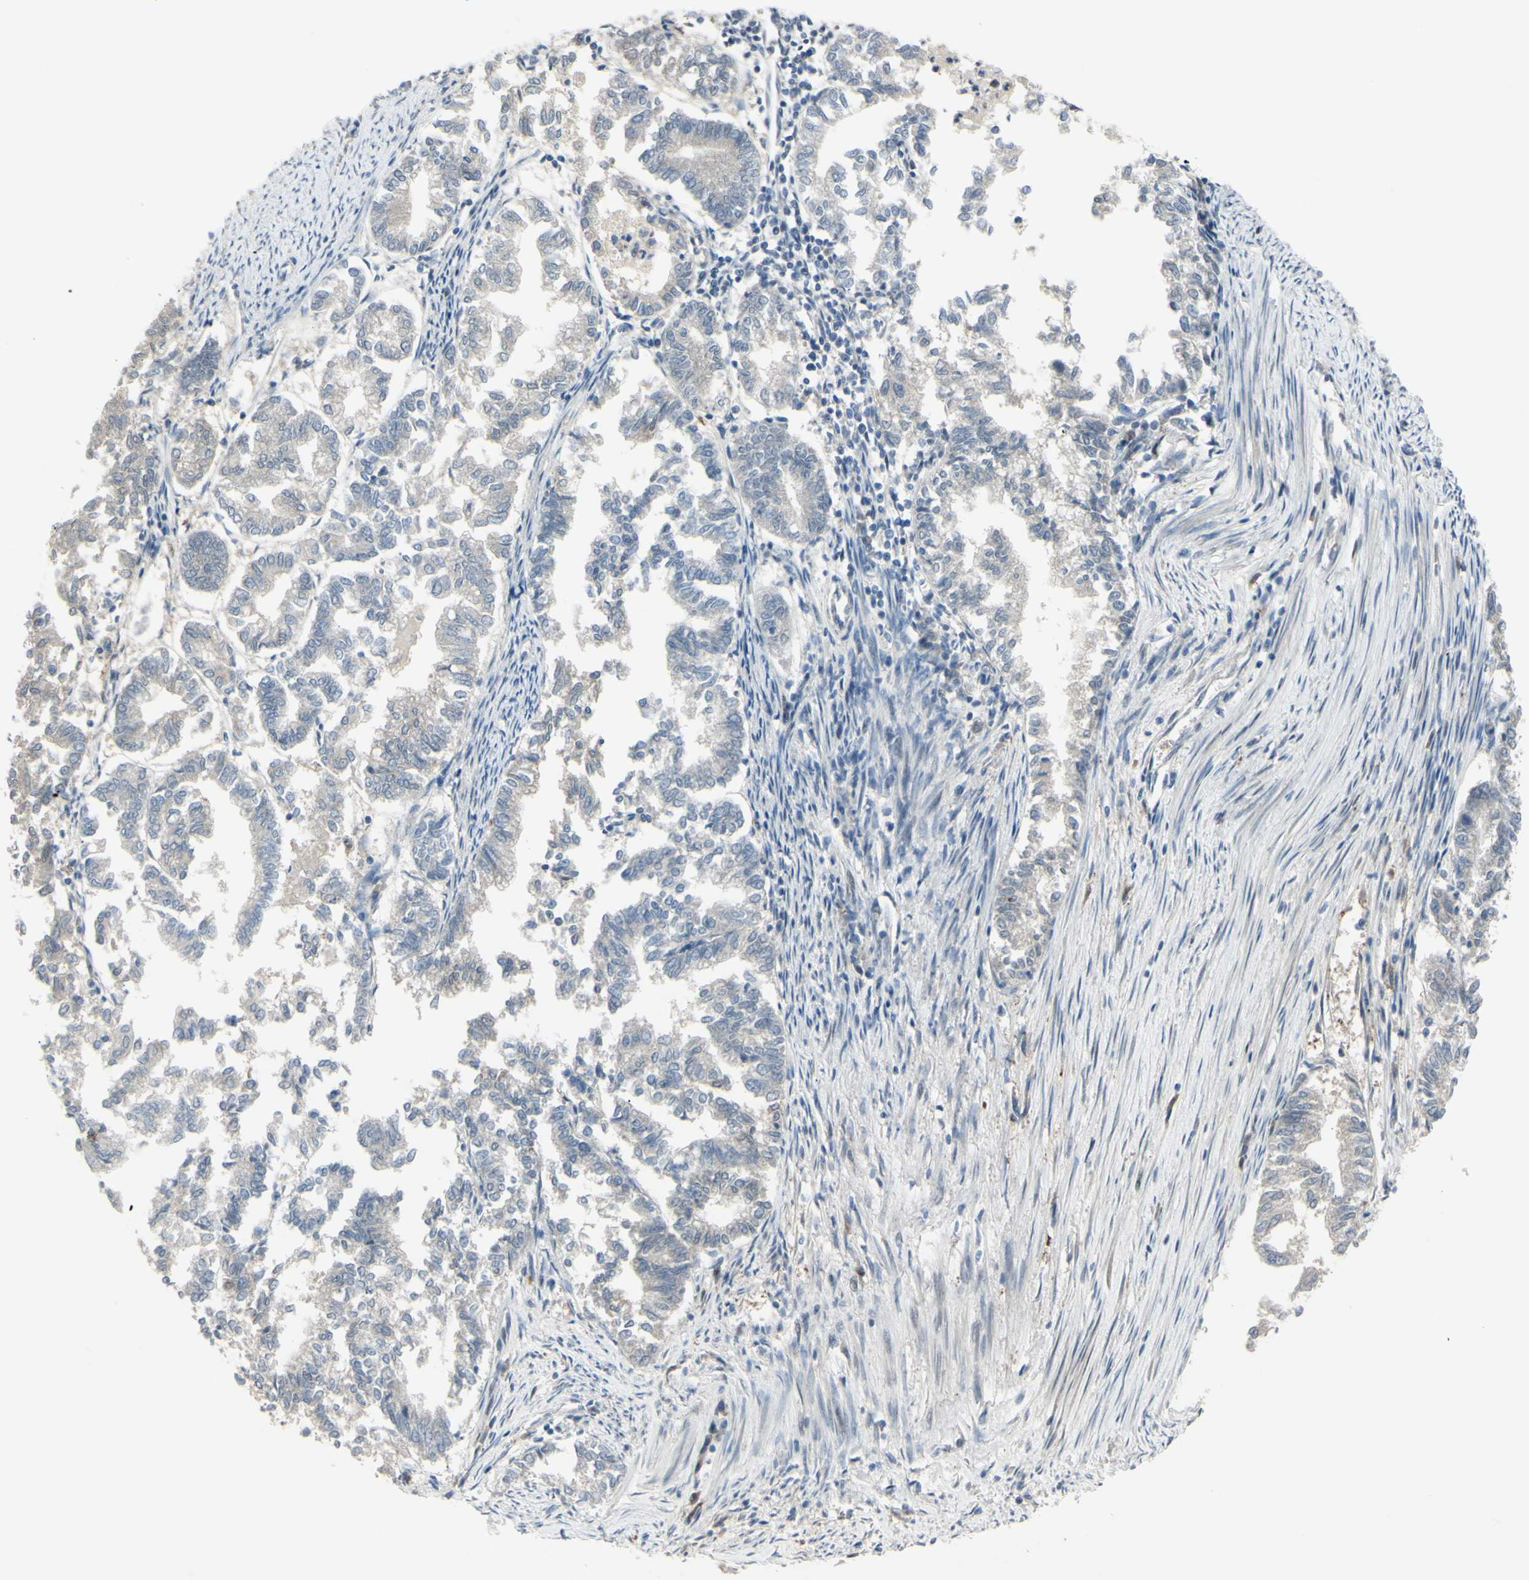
{"staining": {"intensity": "negative", "quantity": "none", "location": "none"}, "tissue": "endometrial cancer", "cell_type": "Tumor cells", "image_type": "cancer", "snomed": [{"axis": "morphology", "description": "Necrosis, NOS"}, {"axis": "morphology", "description": "Adenocarcinoma, NOS"}, {"axis": "topography", "description": "Endometrium"}], "caption": "Immunohistochemistry (IHC) image of neoplastic tissue: endometrial cancer (adenocarcinoma) stained with DAB exhibits no significant protein staining in tumor cells.", "gene": "ETNK1", "patient": {"sex": "female", "age": 79}}